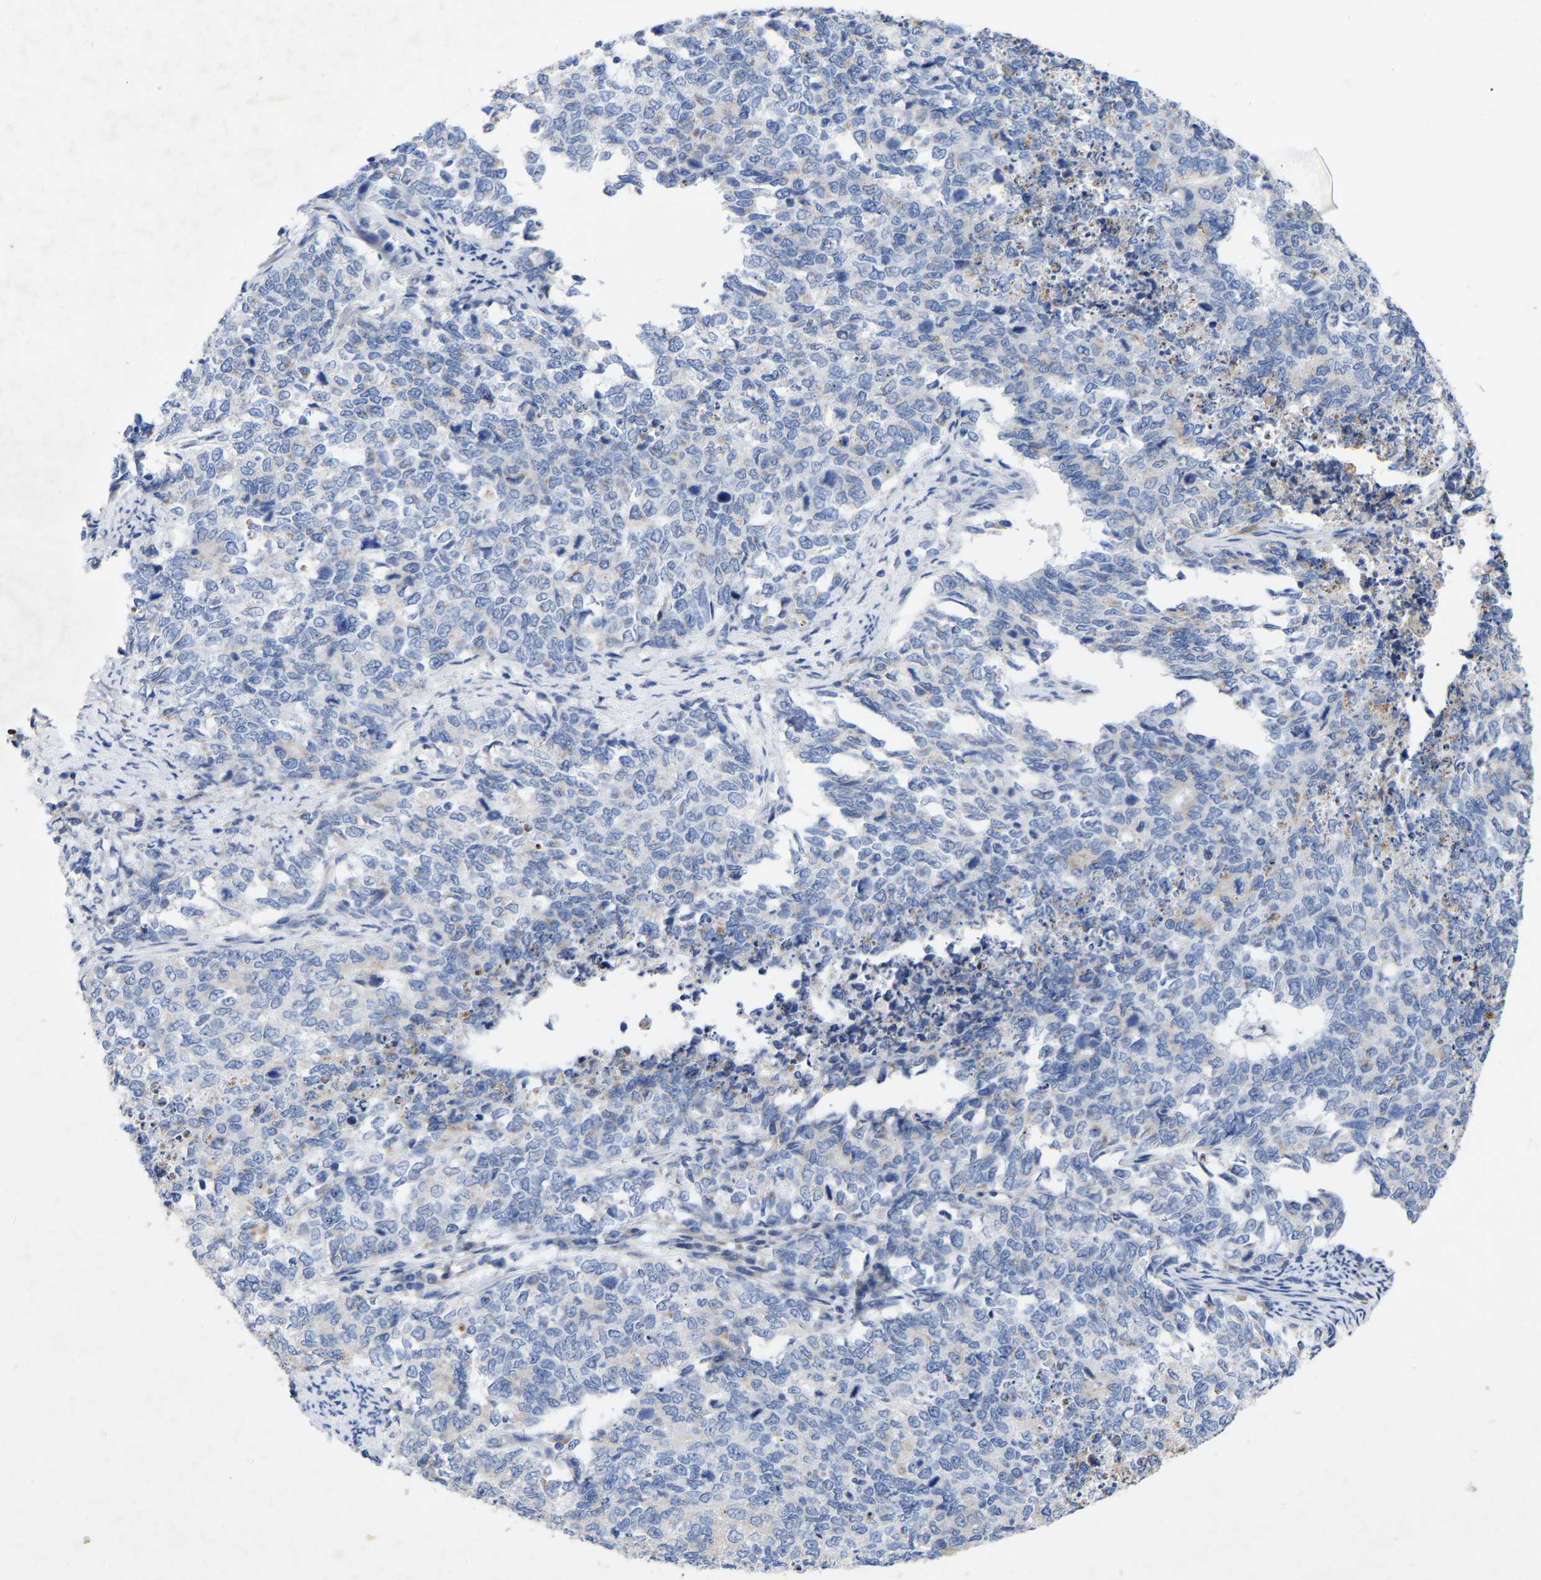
{"staining": {"intensity": "negative", "quantity": "none", "location": "none"}, "tissue": "cervical cancer", "cell_type": "Tumor cells", "image_type": "cancer", "snomed": [{"axis": "morphology", "description": "Squamous cell carcinoma, NOS"}, {"axis": "topography", "description": "Cervix"}], "caption": "An immunohistochemistry image of cervical squamous cell carcinoma is shown. There is no staining in tumor cells of cervical squamous cell carcinoma. Brightfield microscopy of IHC stained with DAB (3,3'-diaminobenzidine) (brown) and hematoxylin (blue), captured at high magnification.", "gene": "STRIP2", "patient": {"sex": "female", "age": 63}}